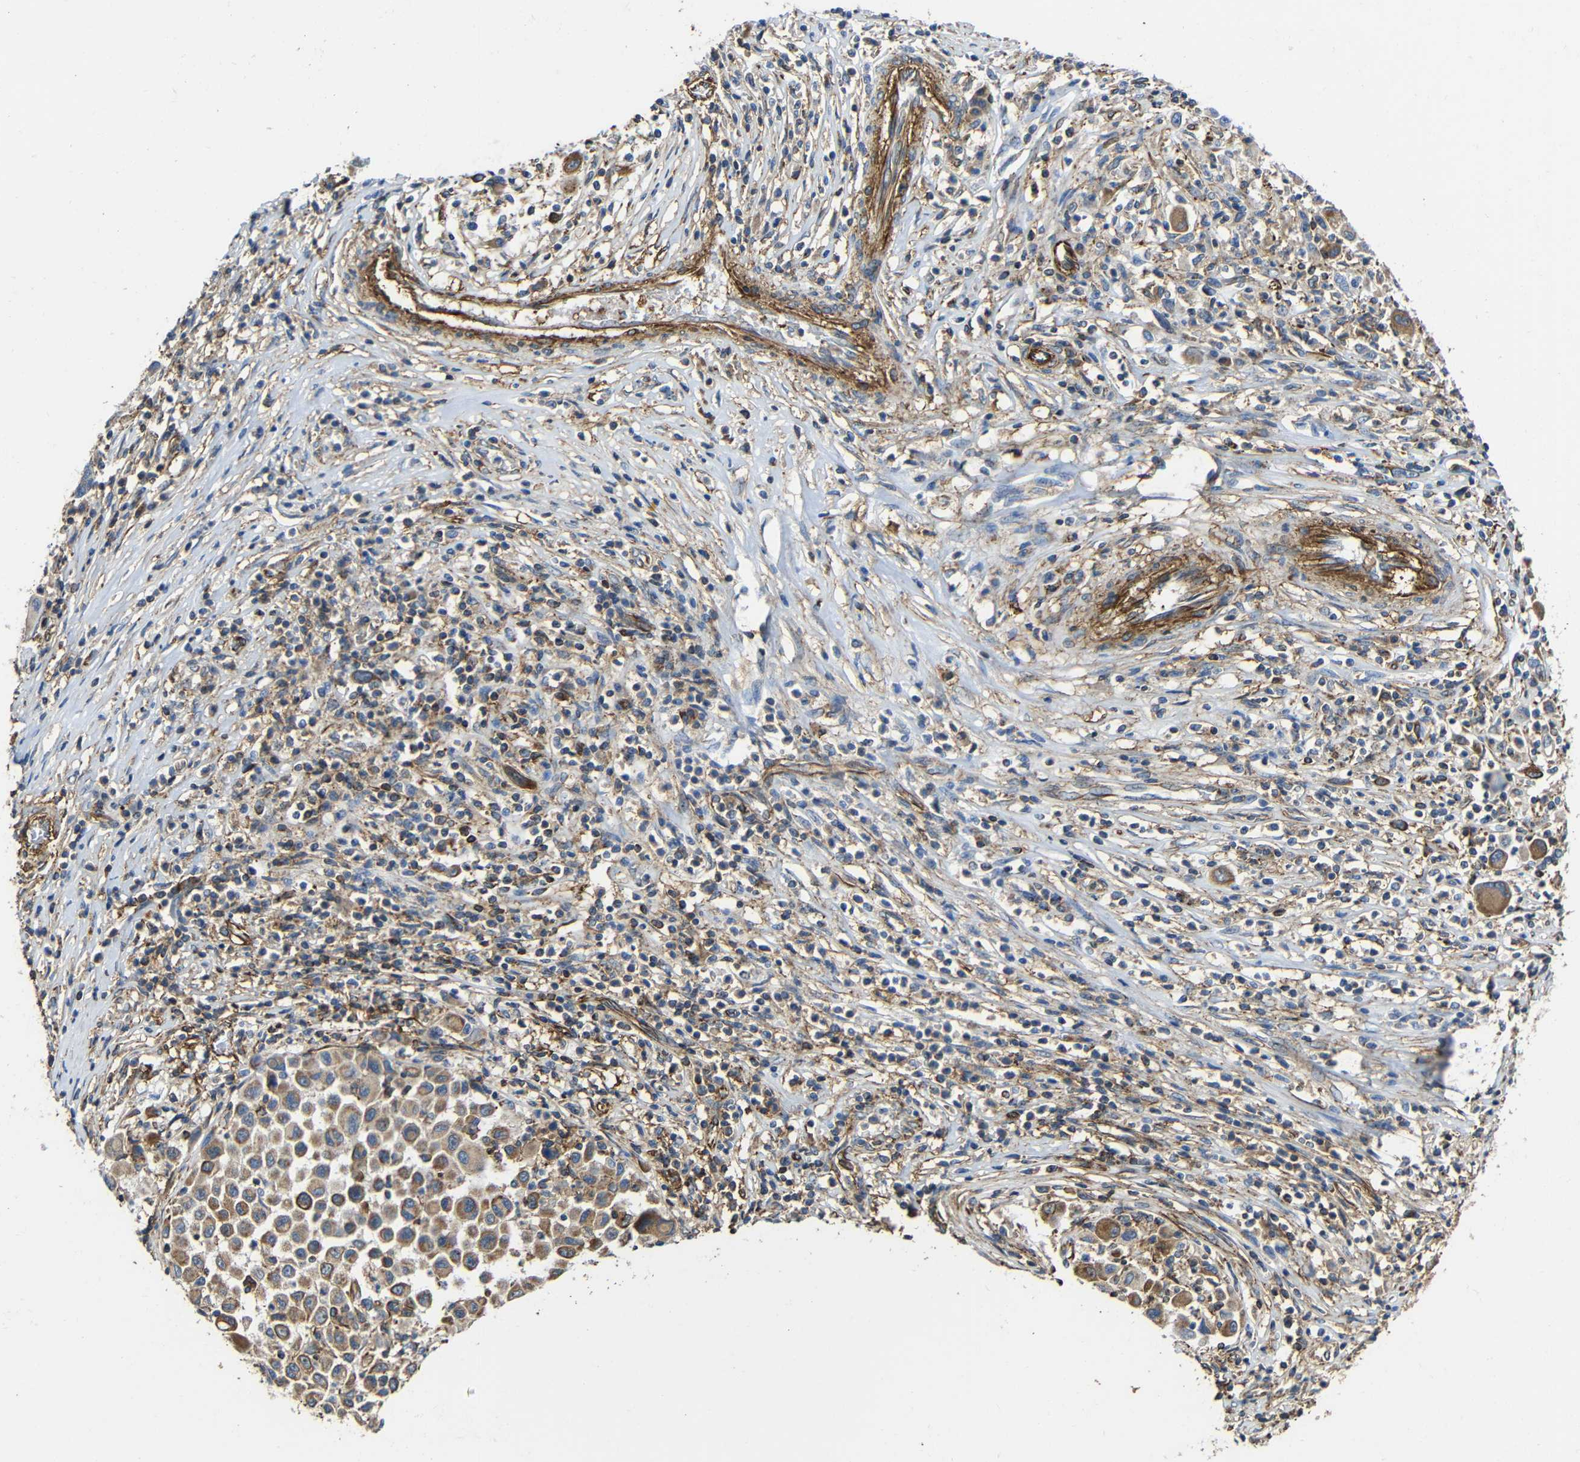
{"staining": {"intensity": "moderate", "quantity": ">75%", "location": "cytoplasmic/membranous"}, "tissue": "melanoma", "cell_type": "Tumor cells", "image_type": "cancer", "snomed": [{"axis": "morphology", "description": "Malignant melanoma, Metastatic site"}, {"axis": "topography", "description": "Lymph node"}], "caption": "Immunohistochemistry (DAB) staining of melanoma shows moderate cytoplasmic/membranous protein staining in approximately >75% of tumor cells. (DAB = brown stain, brightfield microscopy at high magnification).", "gene": "IGSF10", "patient": {"sex": "male", "age": 61}}